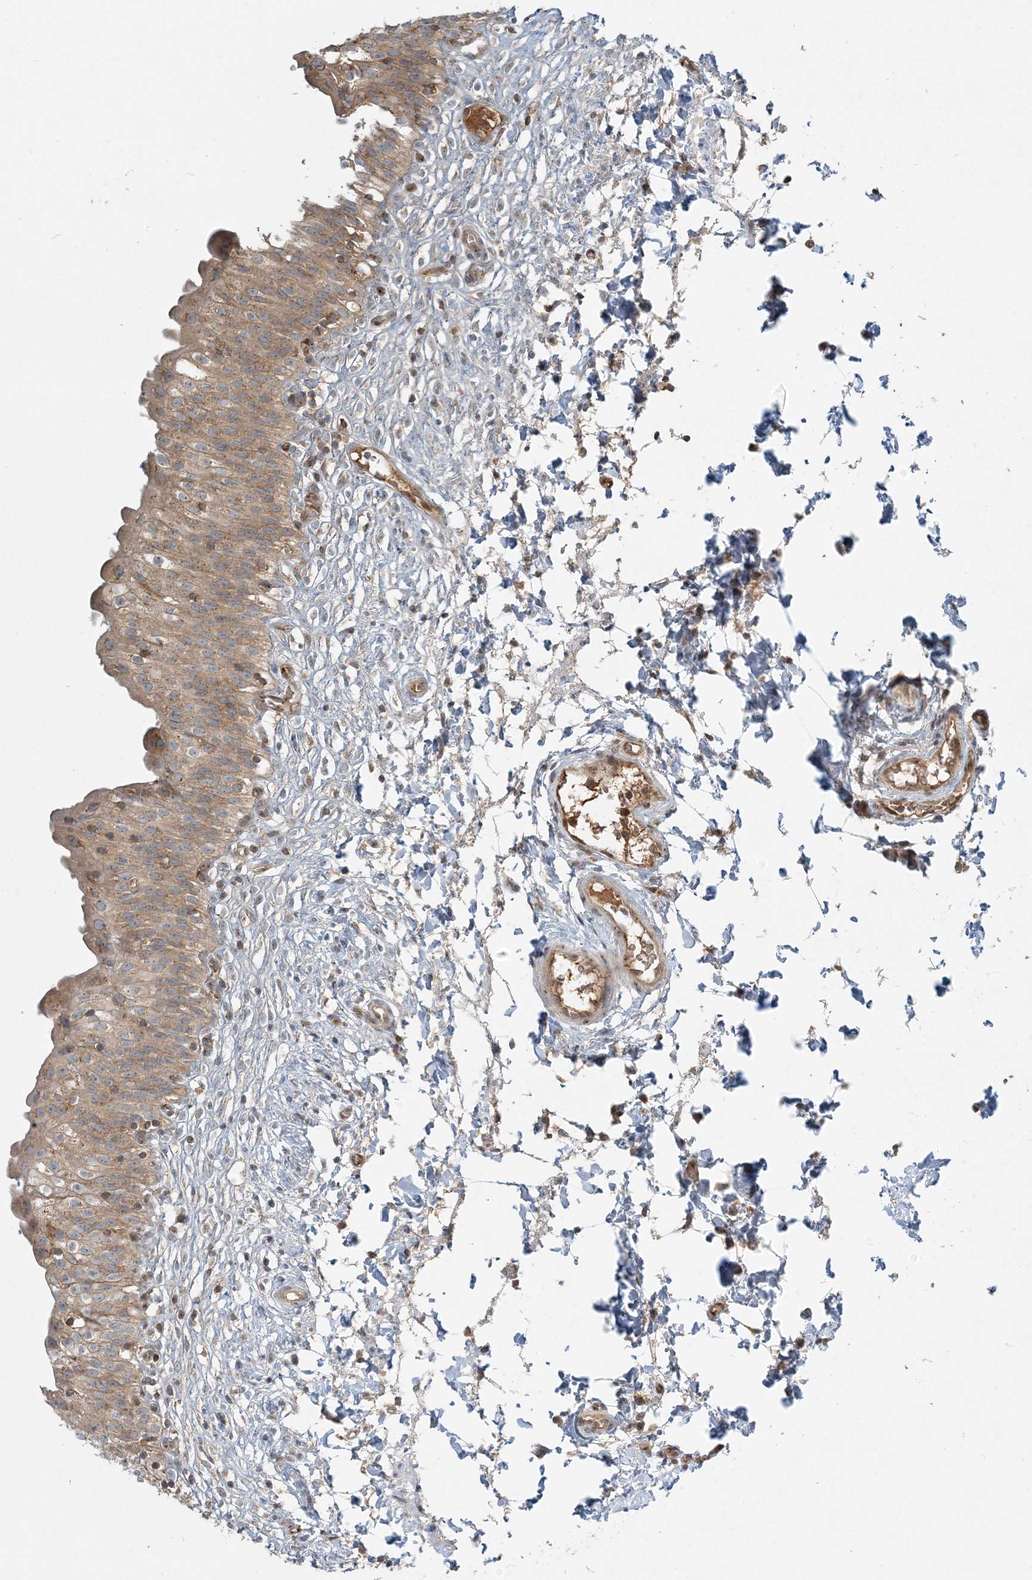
{"staining": {"intensity": "moderate", "quantity": ">75%", "location": "cytoplasmic/membranous"}, "tissue": "urinary bladder", "cell_type": "Urothelial cells", "image_type": "normal", "snomed": [{"axis": "morphology", "description": "Normal tissue, NOS"}, {"axis": "topography", "description": "Urinary bladder"}], "caption": "Urinary bladder stained for a protein (brown) reveals moderate cytoplasmic/membranous positive expression in approximately >75% of urothelial cells.", "gene": "AP1AR", "patient": {"sex": "male", "age": 55}}